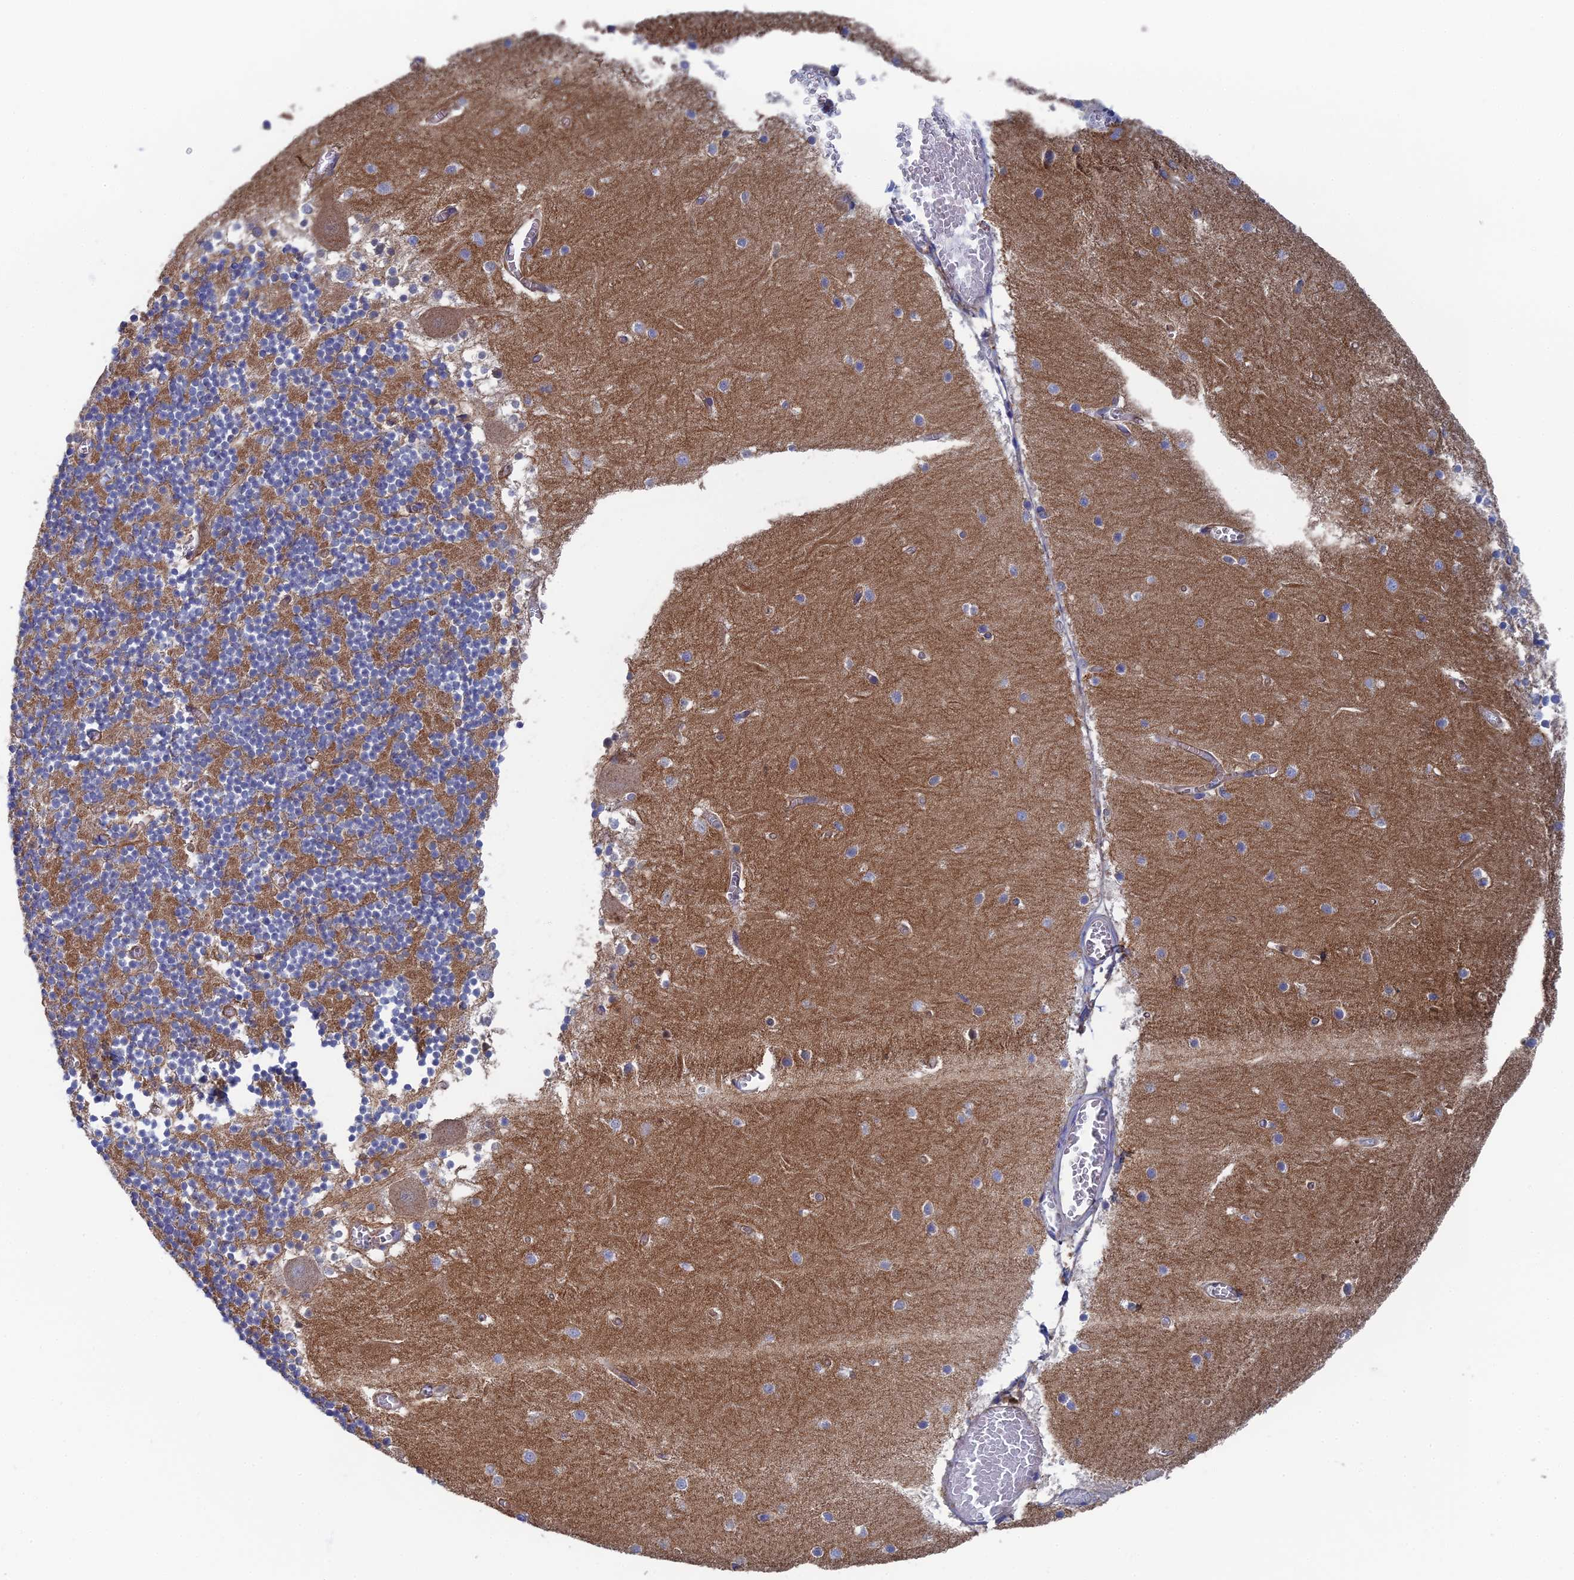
{"staining": {"intensity": "moderate", "quantity": "25%-75%", "location": "cytoplasmic/membranous"}, "tissue": "cerebellum", "cell_type": "Cells in granular layer", "image_type": "normal", "snomed": [{"axis": "morphology", "description": "Normal tissue, NOS"}, {"axis": "topography", "description": "Cerebellum"}], "caption": "IHC image of unremarkable cerebellum stained for a protein (brown), which exhibits medium levels of moderate cytoplasmic/membranous expression in about 25%-75% of cells in granular layer.", "gene": "SNX11", "patient": {"sex": "female", "age": 28}}